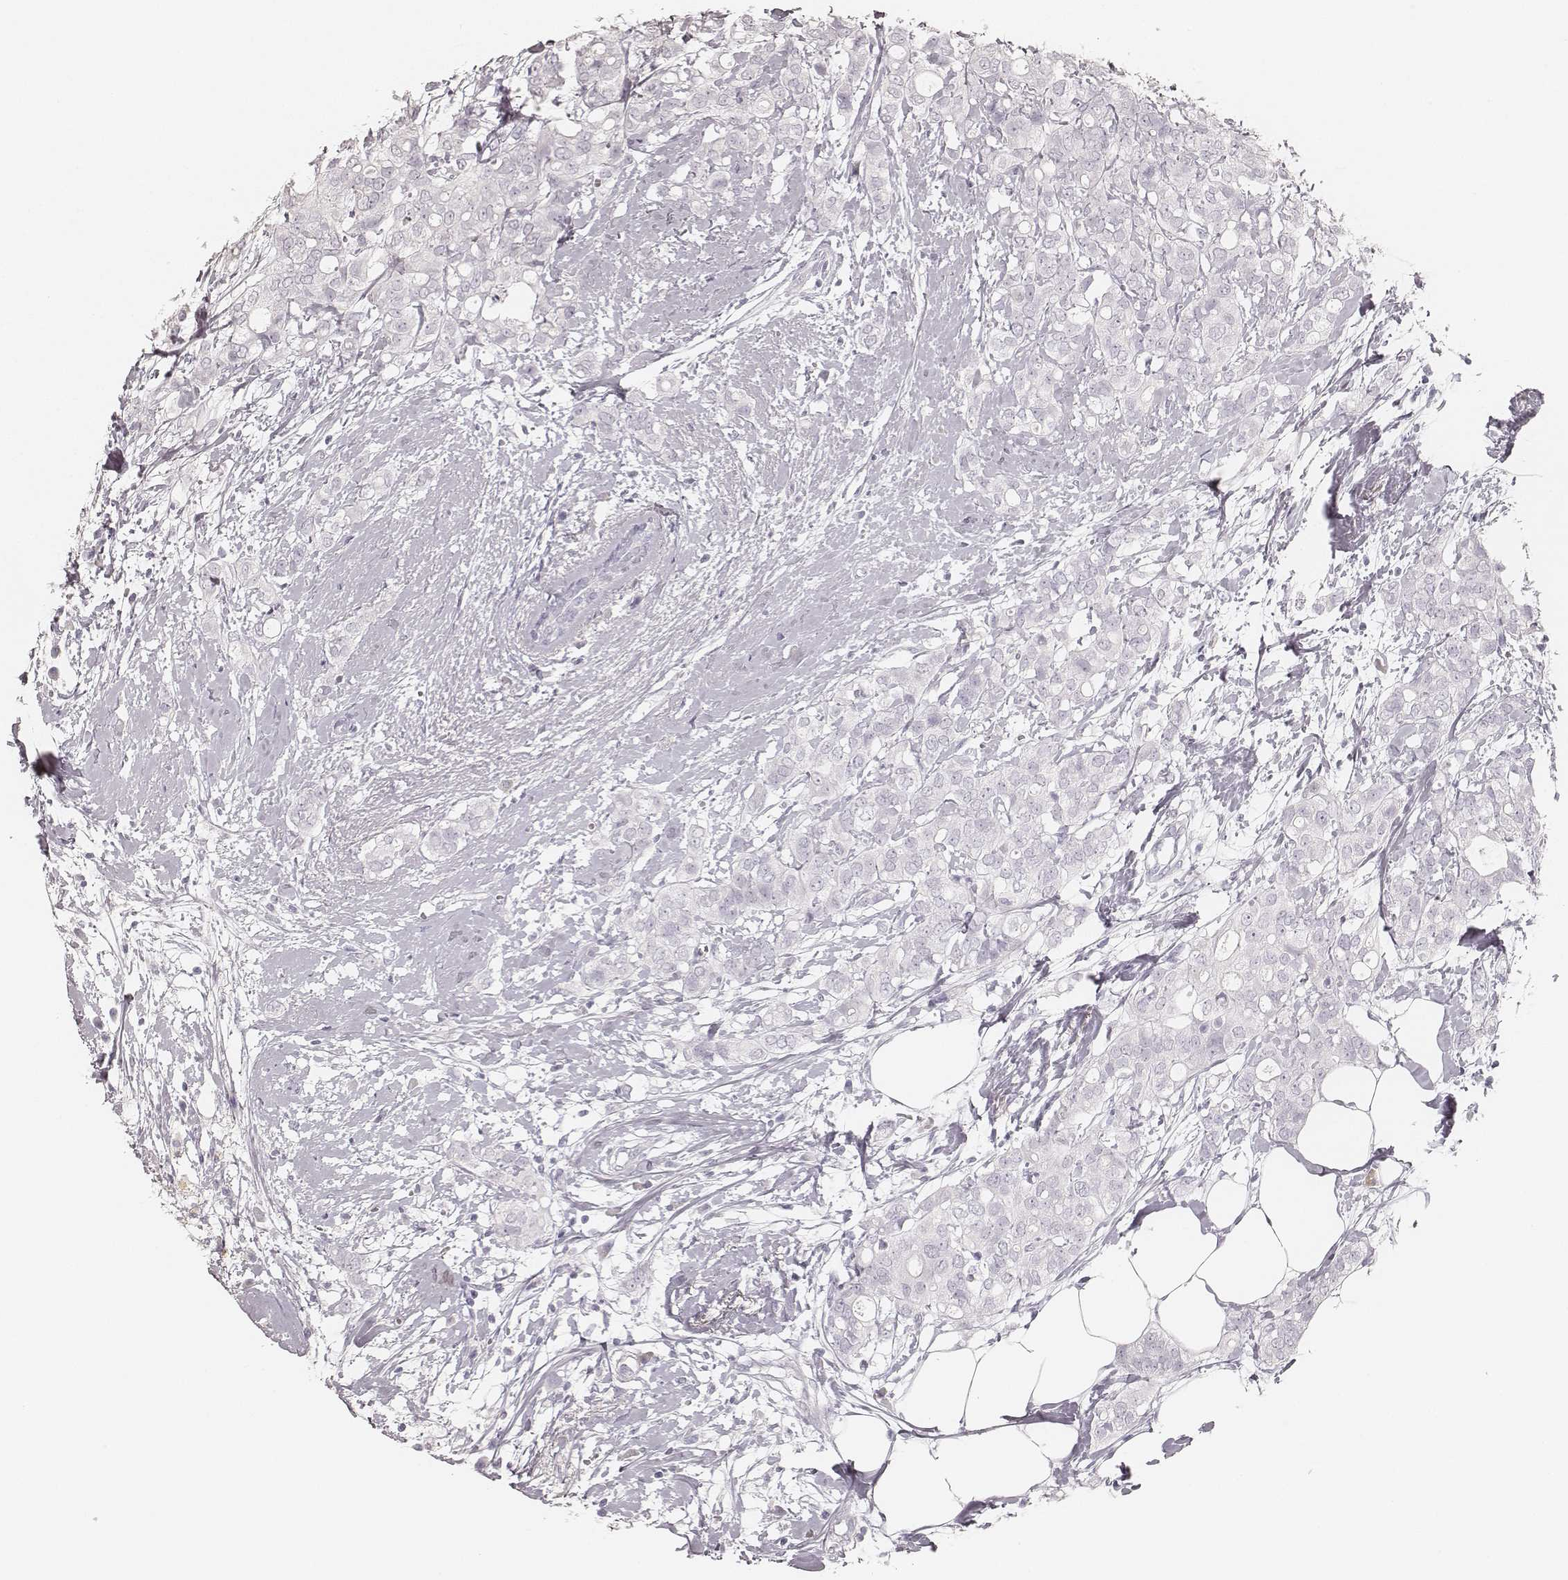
{"staining": {"intensity": "negative", "quantity": "none", "location": "none"}, "tissue": "breast cancer", "cell_type": "Tumor cells", "image_type": "cancer", "snomed": [{"axis": "morphology", "description": "Duct carcinoma"}, {"axis": "topography", "description": "Breast"}], "caption": "A photomicrograph of human breast cancer is negative for staining in tumor cells.", "gene": "KRT82", "patient": {"sex": "female", "age": 40}}